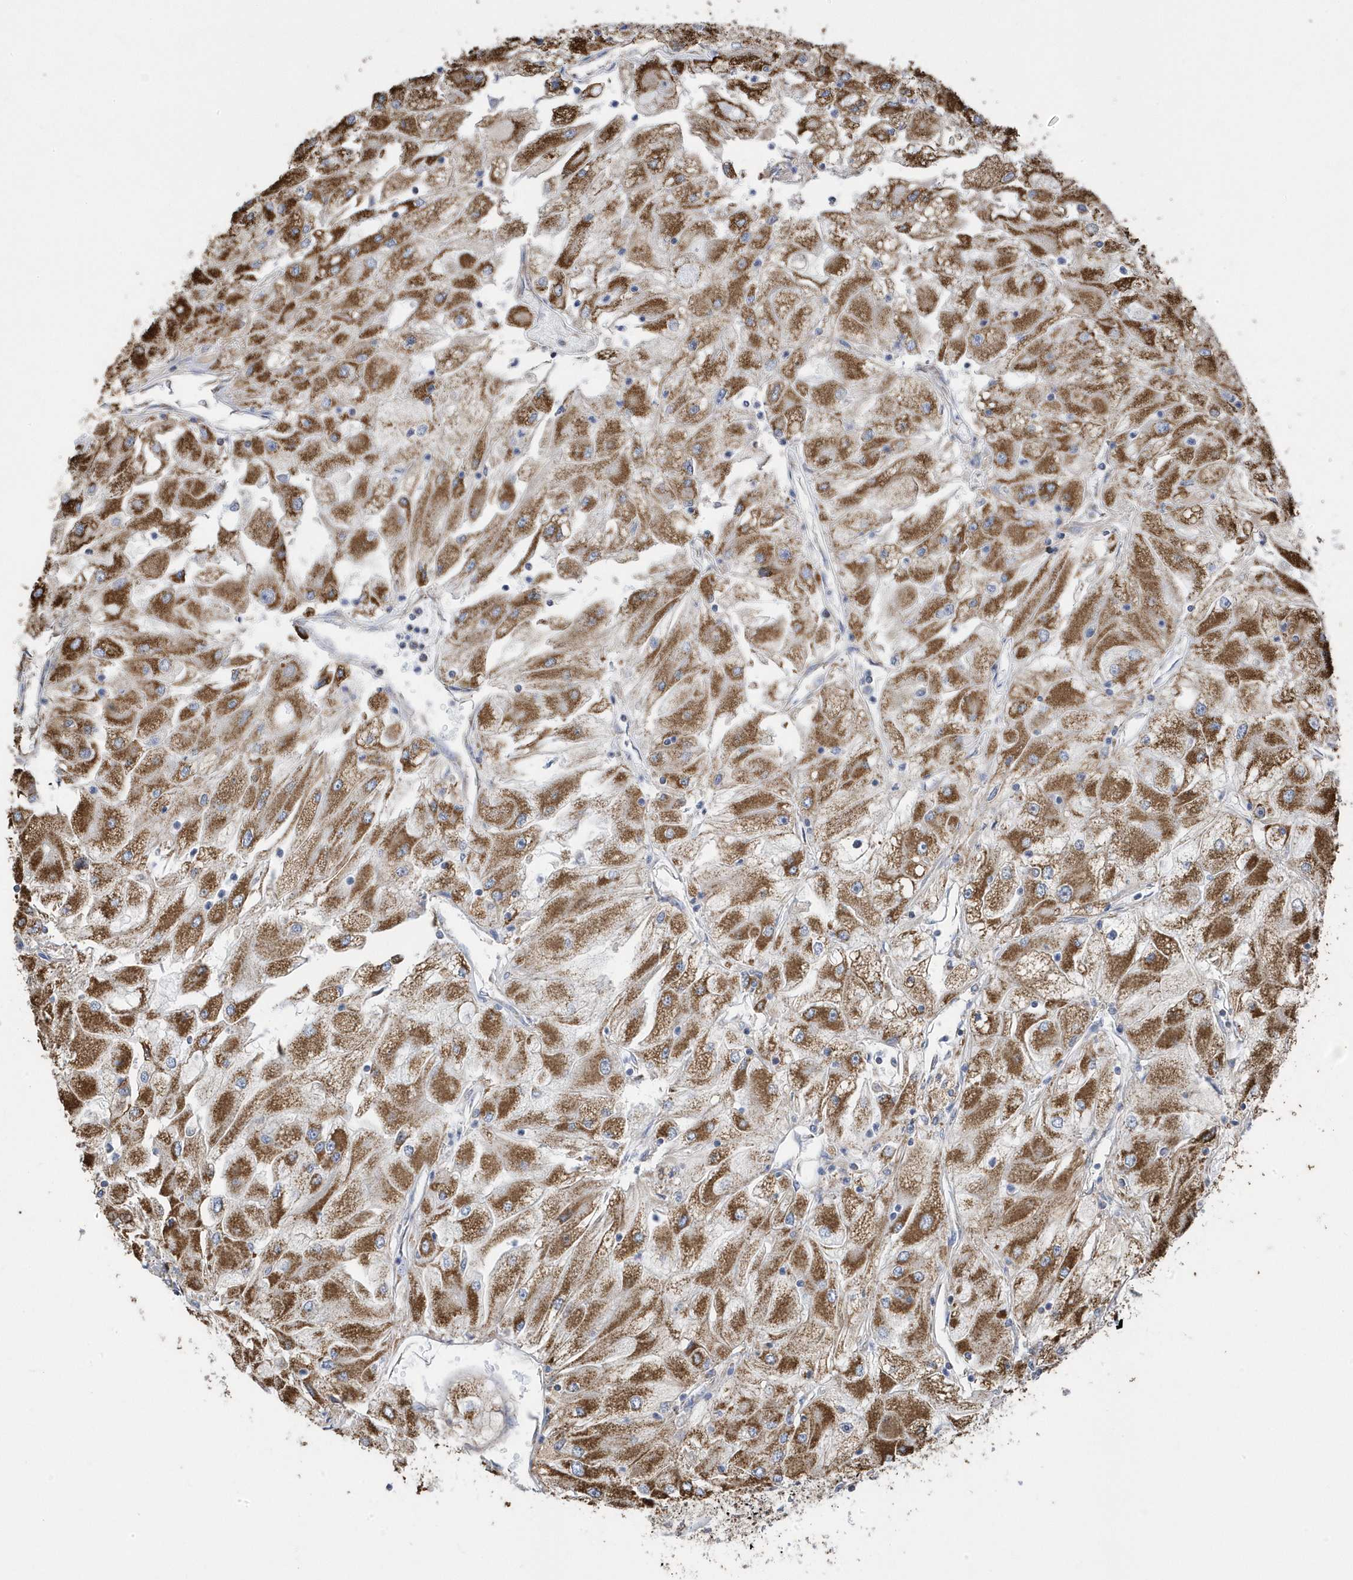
{"staining": {"intensity": "moderate", "quantity": ">75%", "location": "cytoplasmic/membranous"}, "tissue": "renal cancer", "cell_type": "Tumor cells", "image_type": "cancer", "snomed": [{"axis": "morphology", "description": "Adenocarcinoma, NOS"}, {"axis": "topography", "description": "Kidney"}], "caption": "Adenocarcinoma (renal) stained for a protein reveals moderate cytoplasmic/membranous positivity in tumor cells.", "gene": "GTPBP8", "patient": {"sex": "male", "age": 80}}